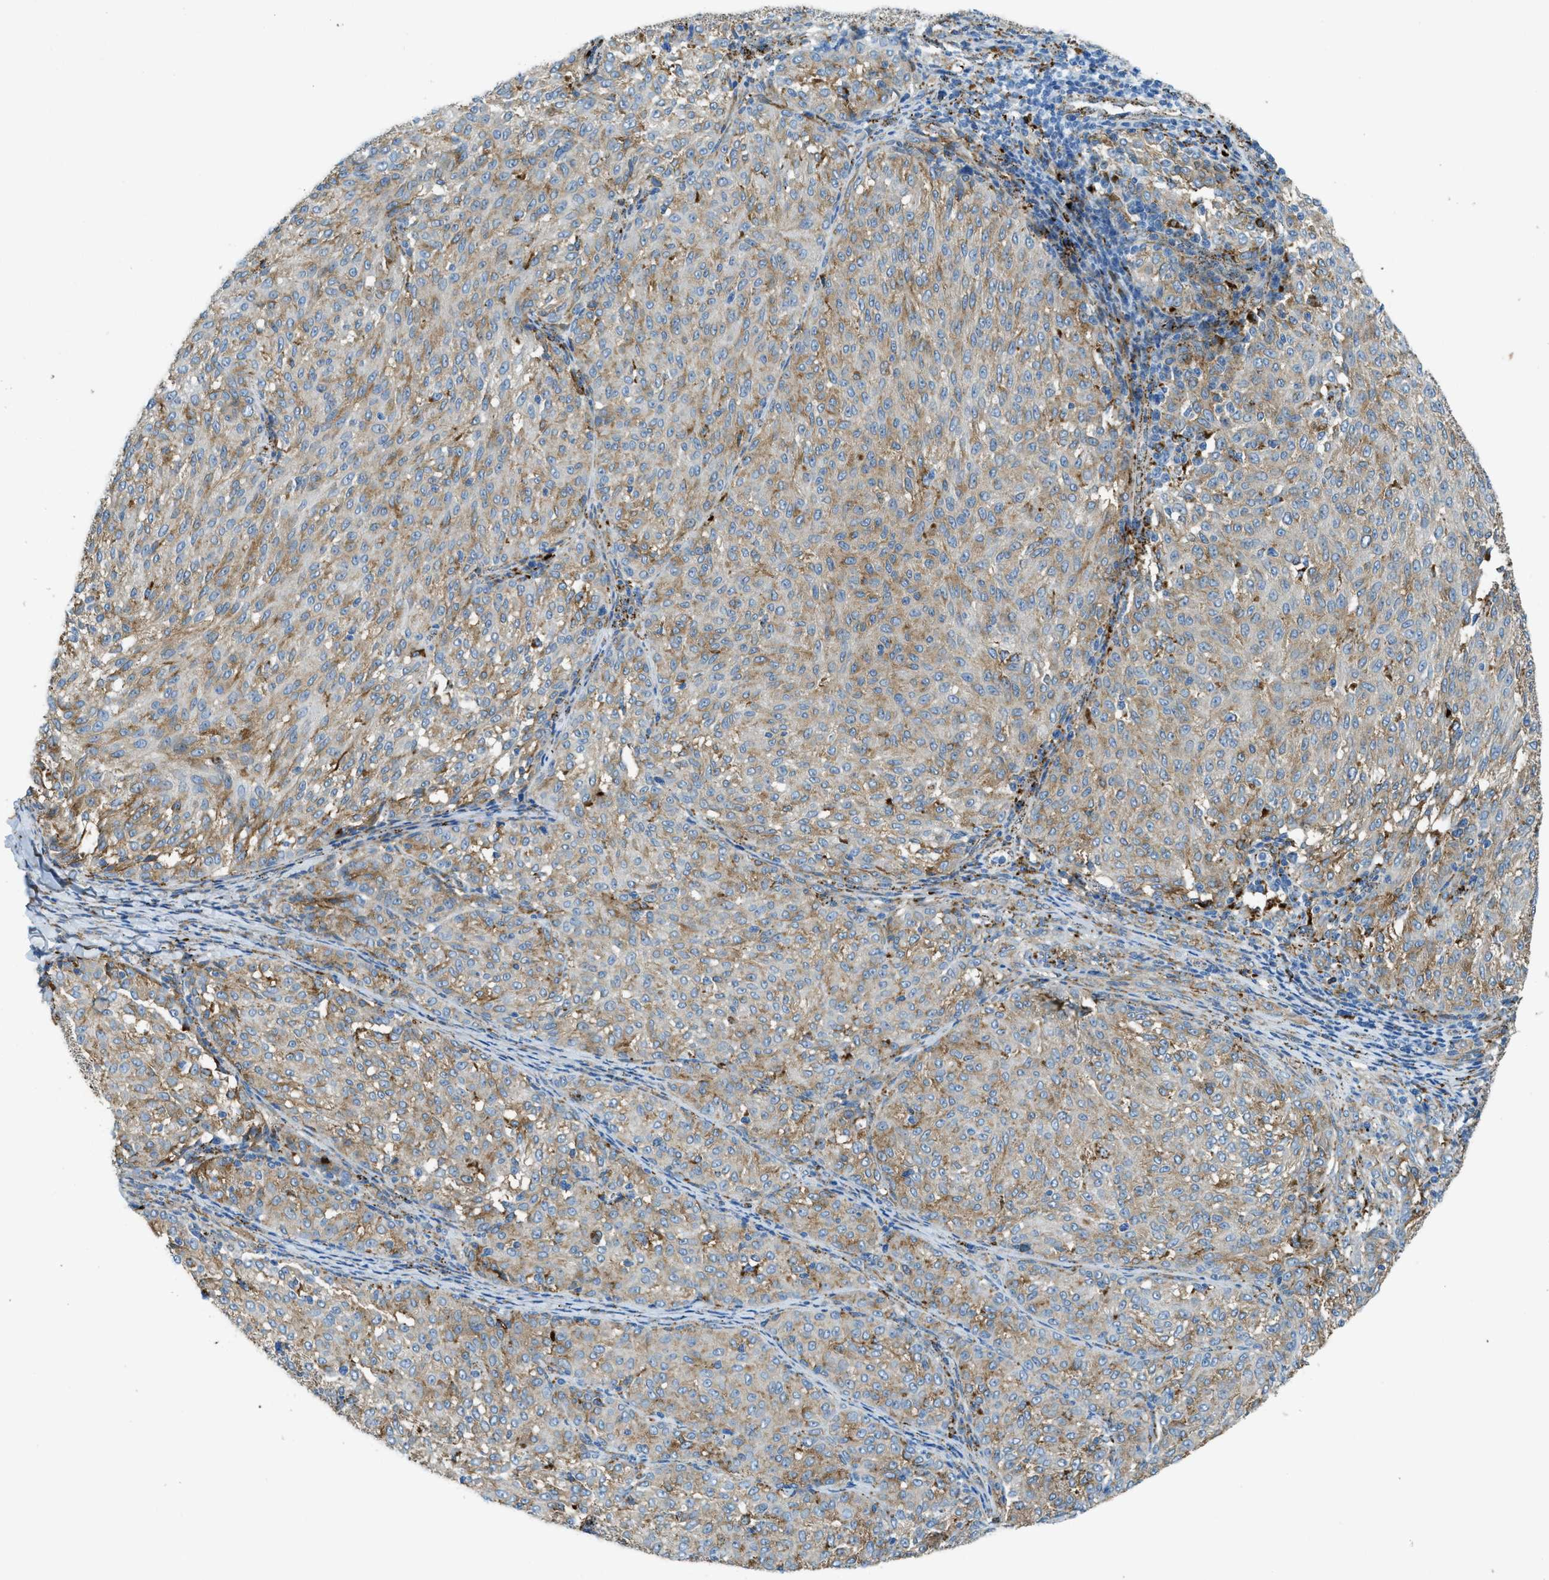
{"staining": {"intensity": "moderate", "quantity": ">75%", "location": "cytoplasmic/membranous"}, "tissue": "melanoma", "cell_type": "Tumor cells", "image_type": "cancer", "snomed": [{"axis": "morphology", "description": "Malignant melanoma, NOS"}, {"axis": "topography", "description": "Skin"}], "caption": "High-magnification brightfield microscopy of malignant melanoma stained with DAB (3,3'-diaminobenzidine) (brown) and counterstained with hematoxylin (blue). tumor cells exhibit moderate cytoplasmic/membranous expression is present in about>75% of cells. (DAB IHC, brown staining for protein, blue staining for nuclei).", "gene": "SCARB2", "patient": {"sex": "female", "age": 72}}